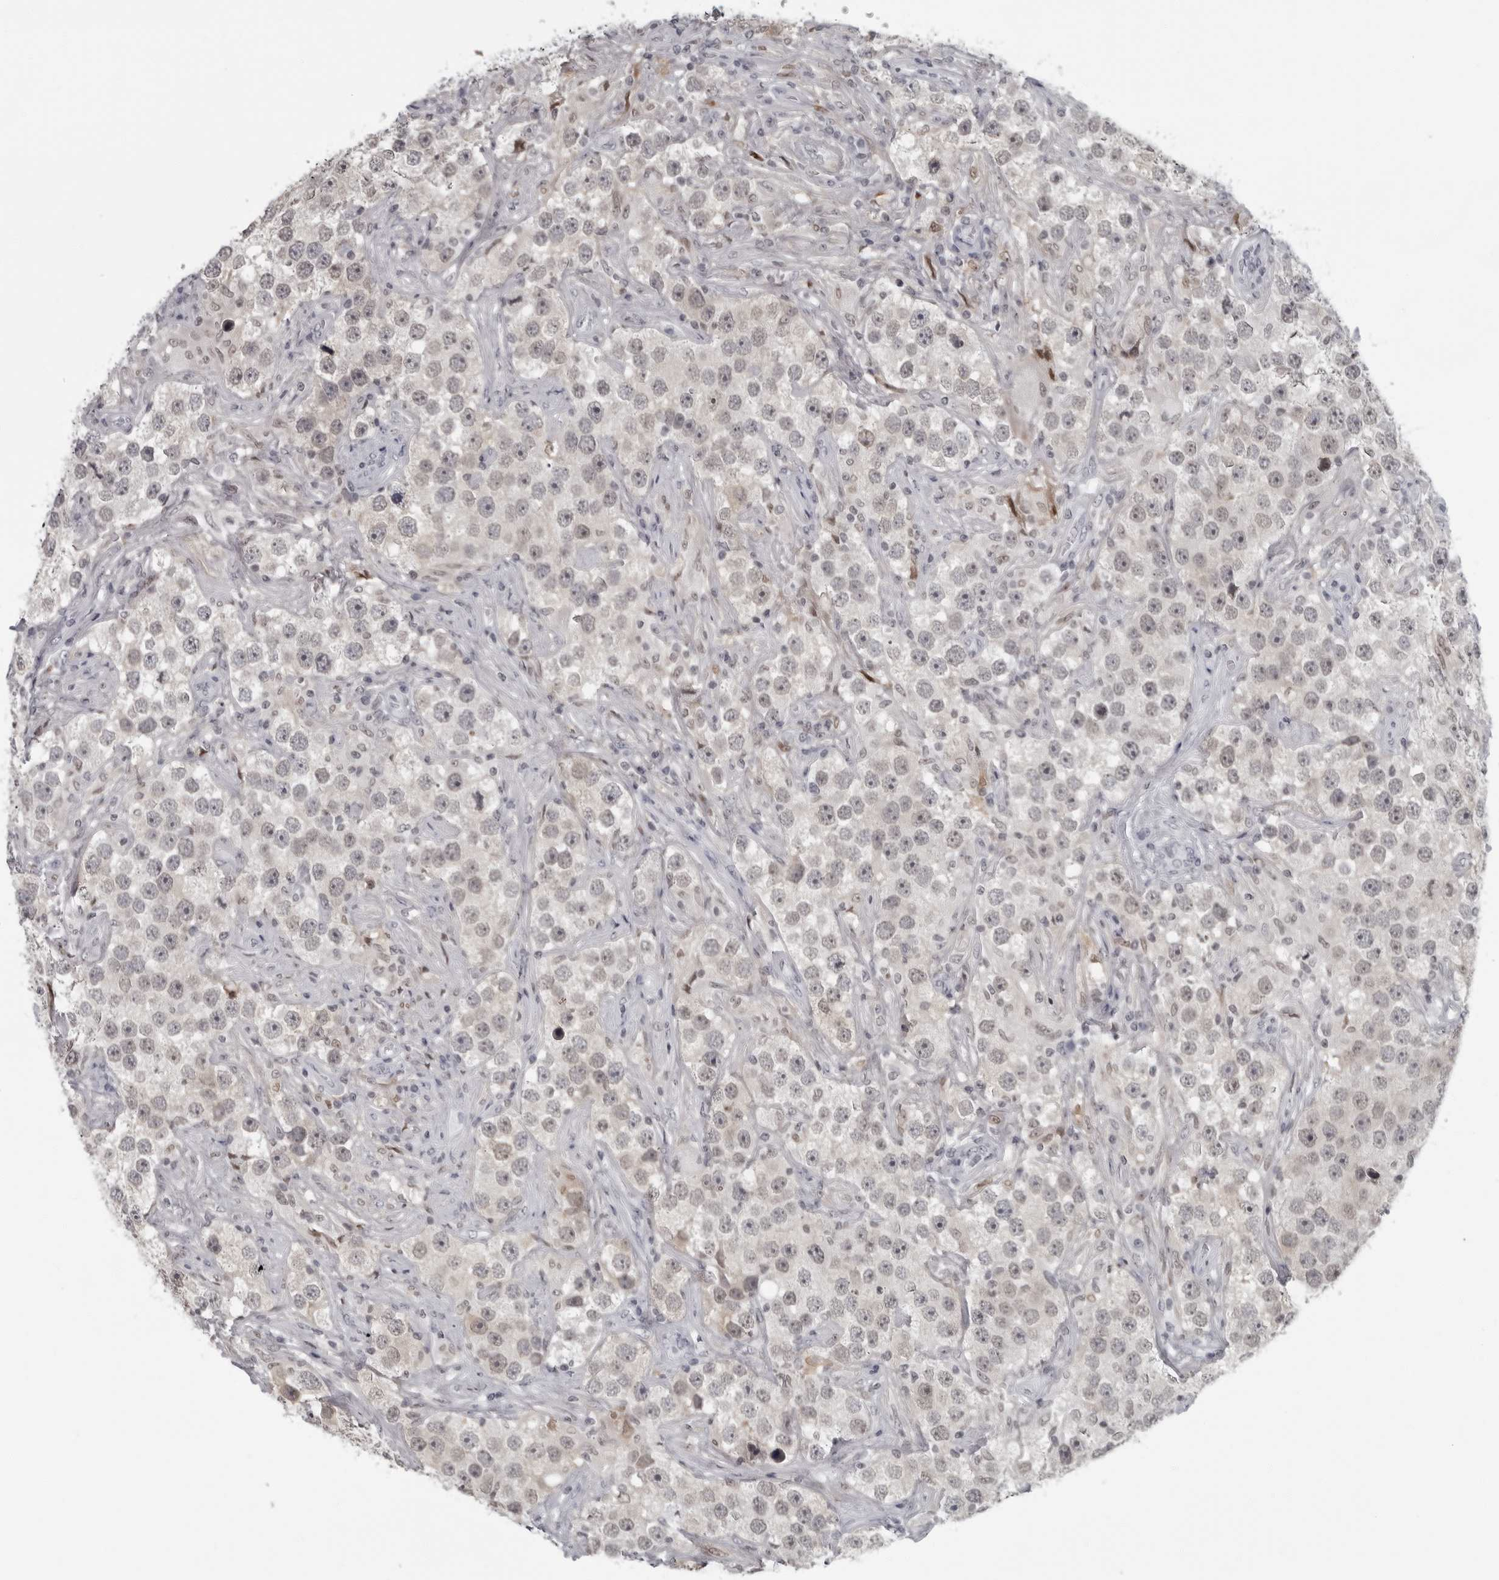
{"staining": {"intensity": "negative", "quantity": "none", "location": "none"}, "tissue": "testis cancer", "cell_type": "Tumor cells", "image_type": "cancer", "snomed": [{"axis": "morphology", "description": "Seminoma, NOS"}, {"axis": "topography", "description": "Testis"}], "caption": "Tumor cells show no significant positivity in testis cancer (seminoma).", "gene": "LZIC", "patient": {"sex": "male", "age": 49}}